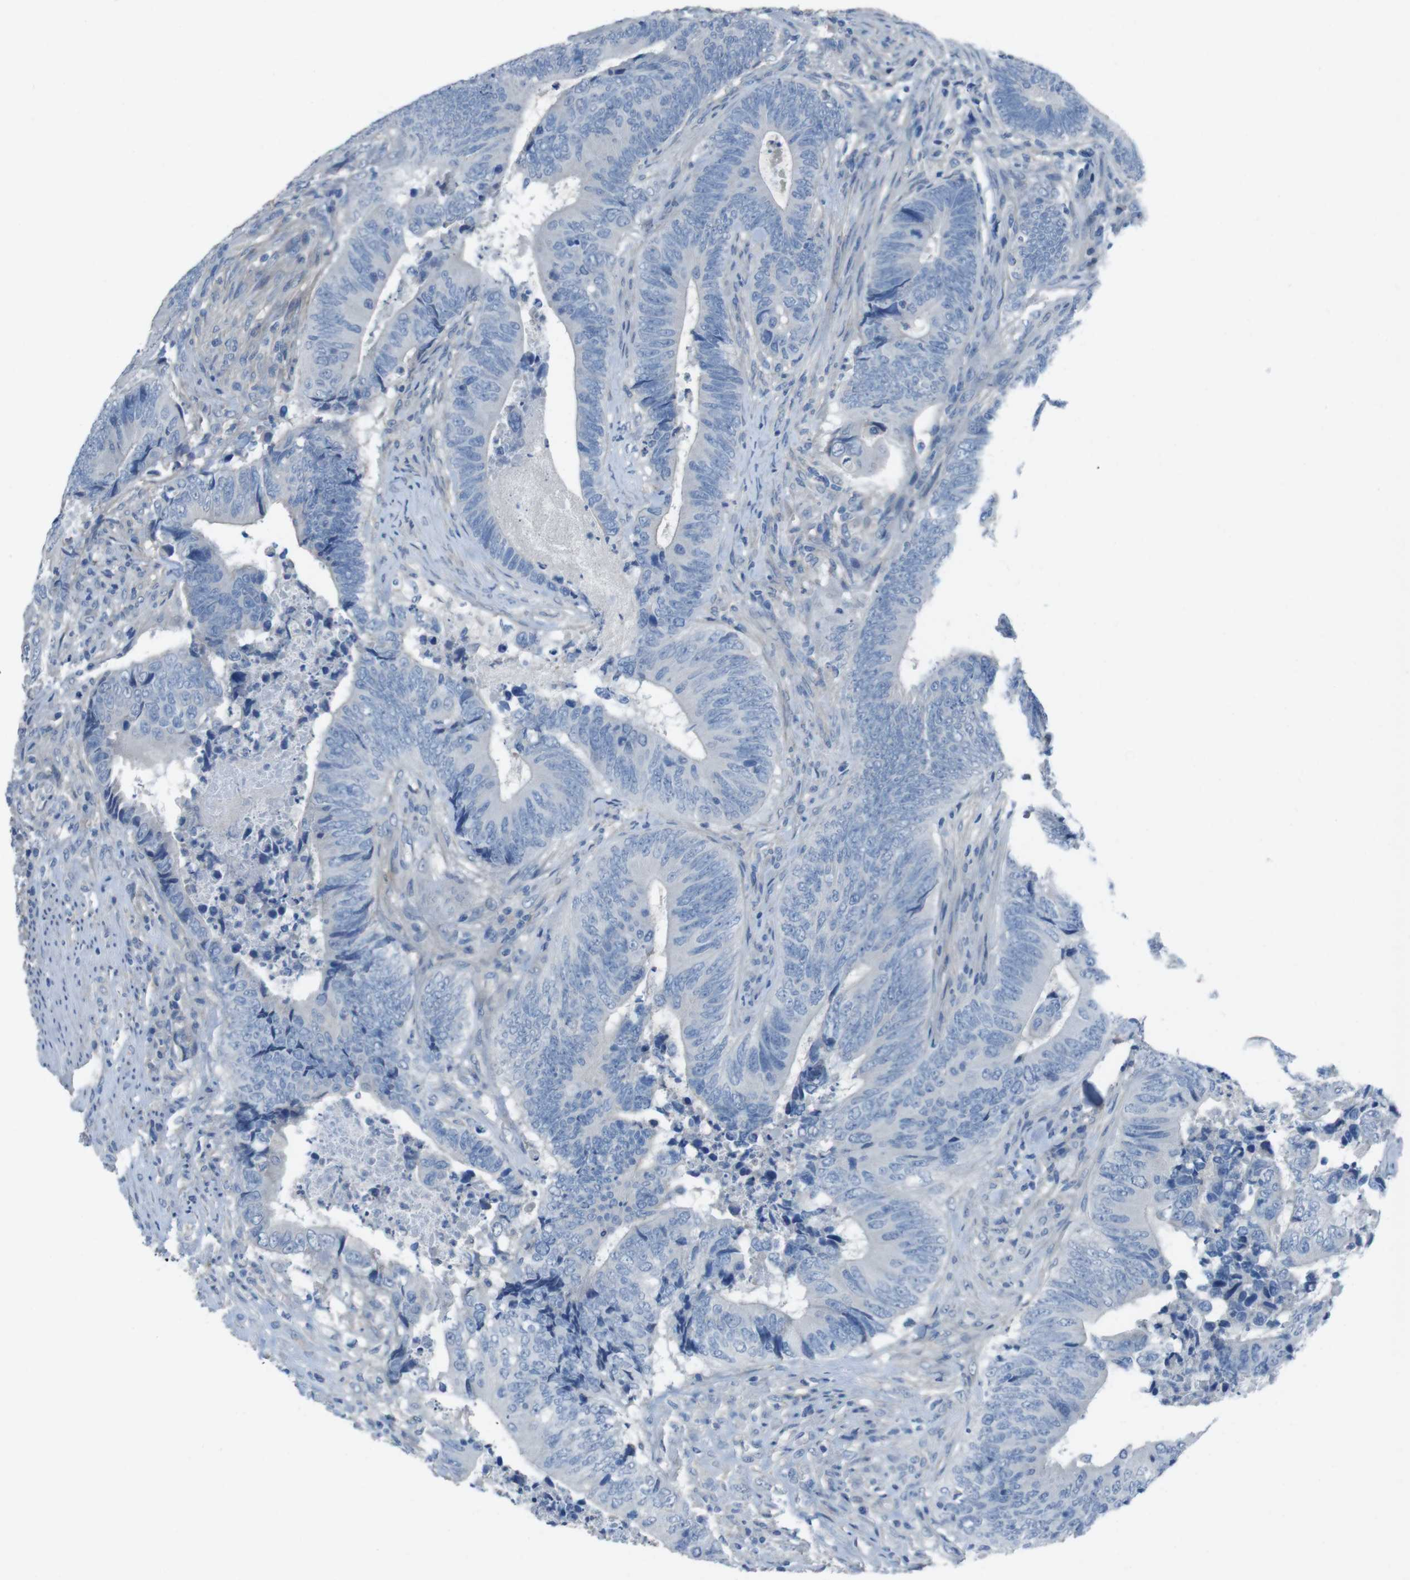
{"staining": {"intensity": "negative", "quantity": "none", "location": "none"}, "tissue": "colorectal cancer", "cell_type": "Tumor cells", "image_type": "cancer", "snomed": [{"axis": "morphology", "description": "Normal tissue, NOS"}, {"axis": "morphology", "description": "Adenocarcinoma, NOS"}, {"axis": "topography", "description": "Colon"}], "caption": "Tumor cells show no significant protein expression in colorectal cancer (adenocarcinoma). Nuclei are stained in blue.", "gene": "CYP2C8", "patient": {"sex": "male", "age": 56}}